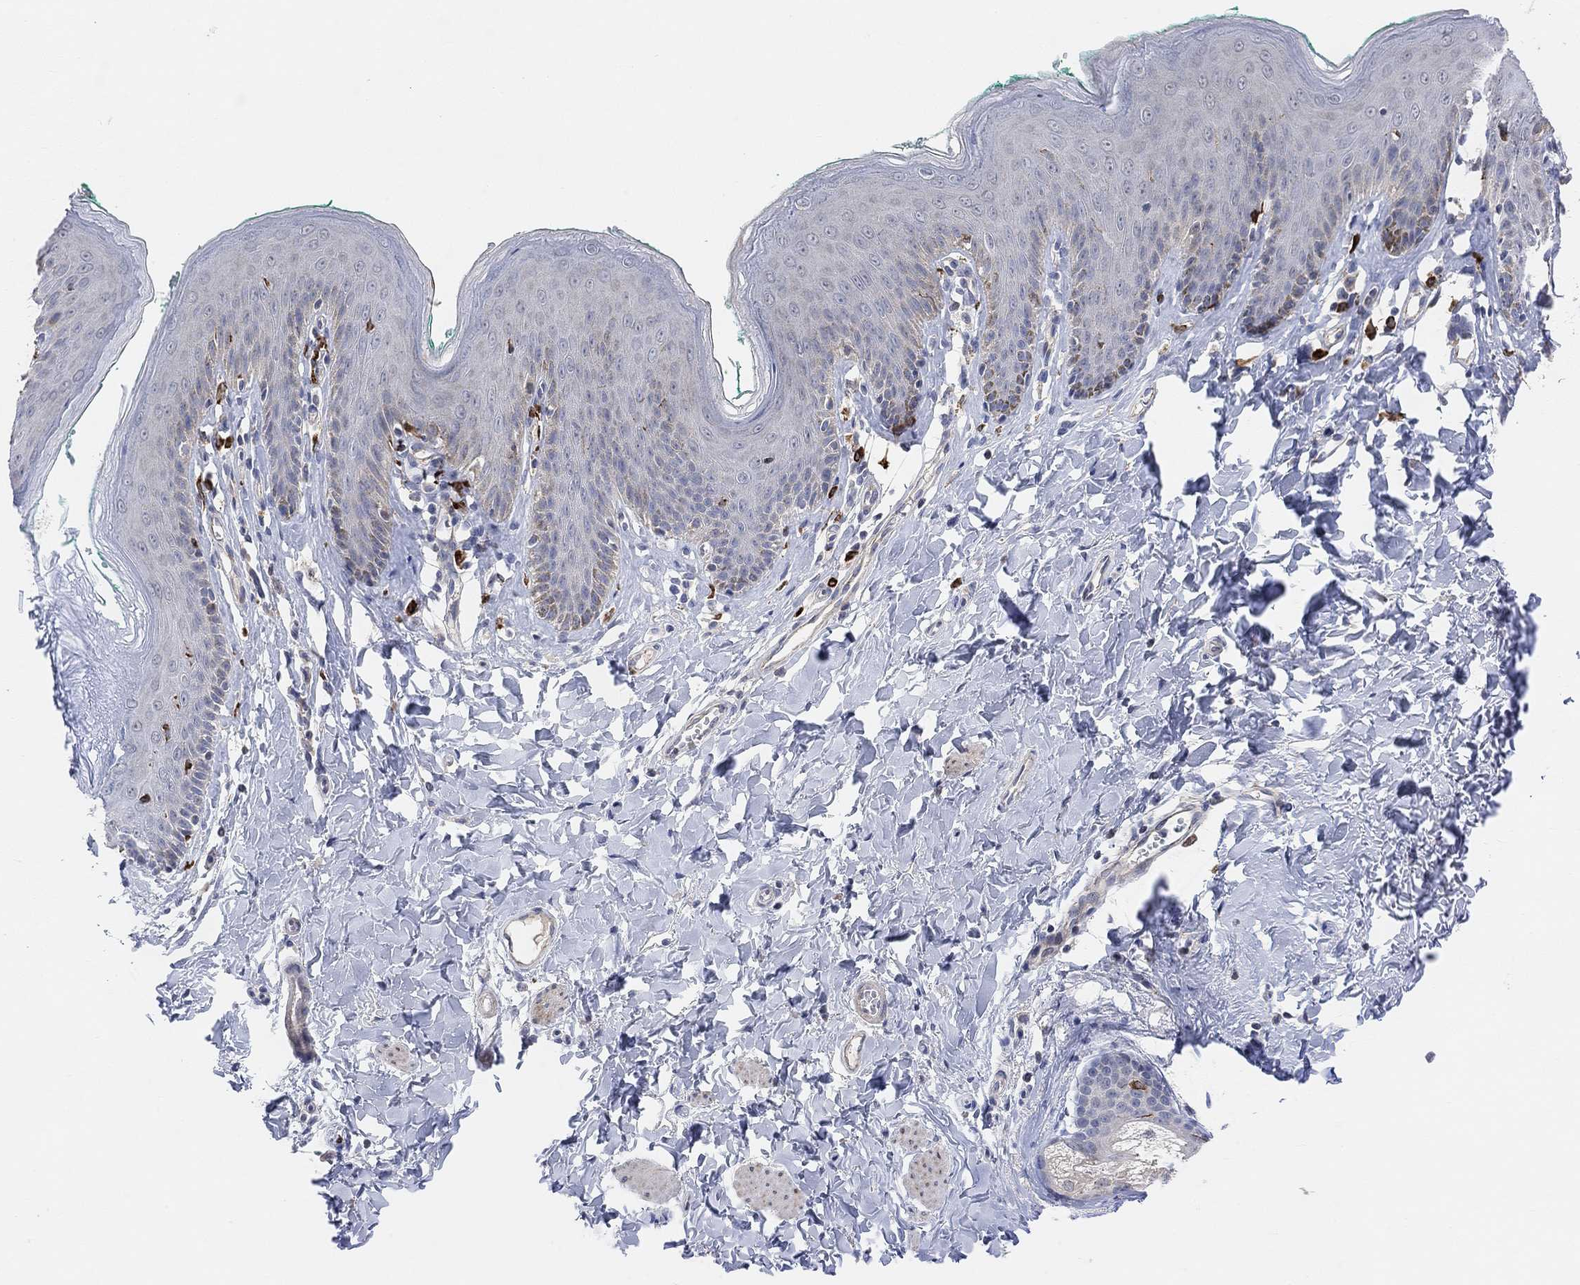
{"staining": {"intensity": "negative", "quantity": "none", "location": "none"}, "tissue": "skin", "cell_type": "Epidermal cells", "image_type": "normal", "snomed": [{"axis": "morphology", "description": "Normal tissue, NOS"}, {"axis": "topography", "description": "Vulva"}], "caption": "Epidermal cells show no significant protein expression in benign skin.", "gene": "HCRTR1", "patient": {"sex": "female", "age": 66}}